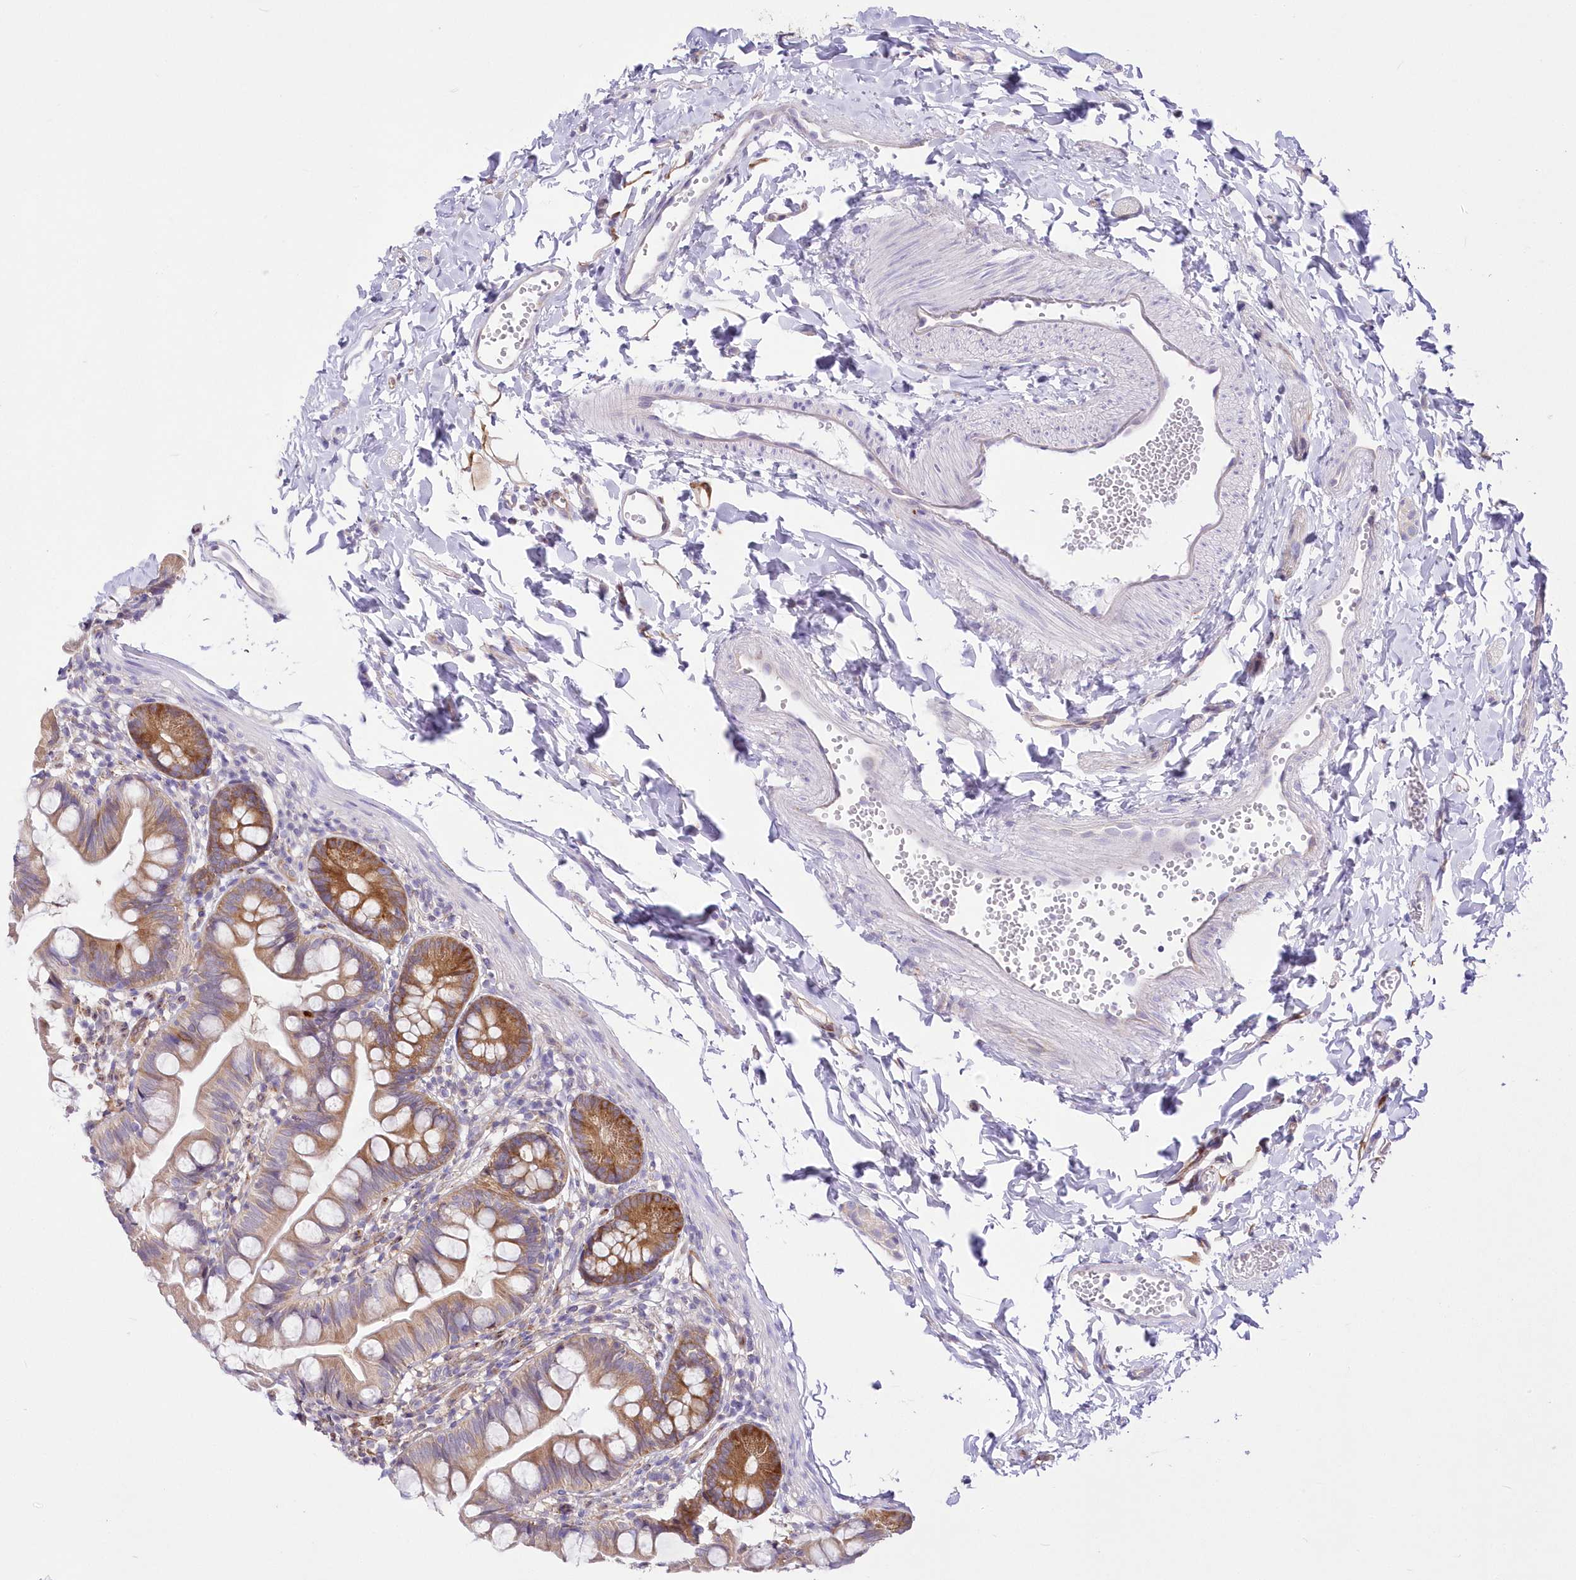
{"staining": {"intensity": "moderate", "quantity": "25%-75%", "location": "cytoplasmic/membranous"}, "tissue": "small intestine", "cell_type": "Glandular cells", "image_type": "normal", "snomed": [{"axis": "morphology", "description": "Normal tissue, NOS"}, {"axis": "topography", "description": "Small intestine"}], "caption": "This micrograph displays immunohistochemistry (IHC) staining of unremarkable small intestine, with medium moderate cytoplasmic/membranous expression in about 25%-75% of glandular cells.", "gene": "YTHDC2", "patient": {"sex": "male", "age": 7}}